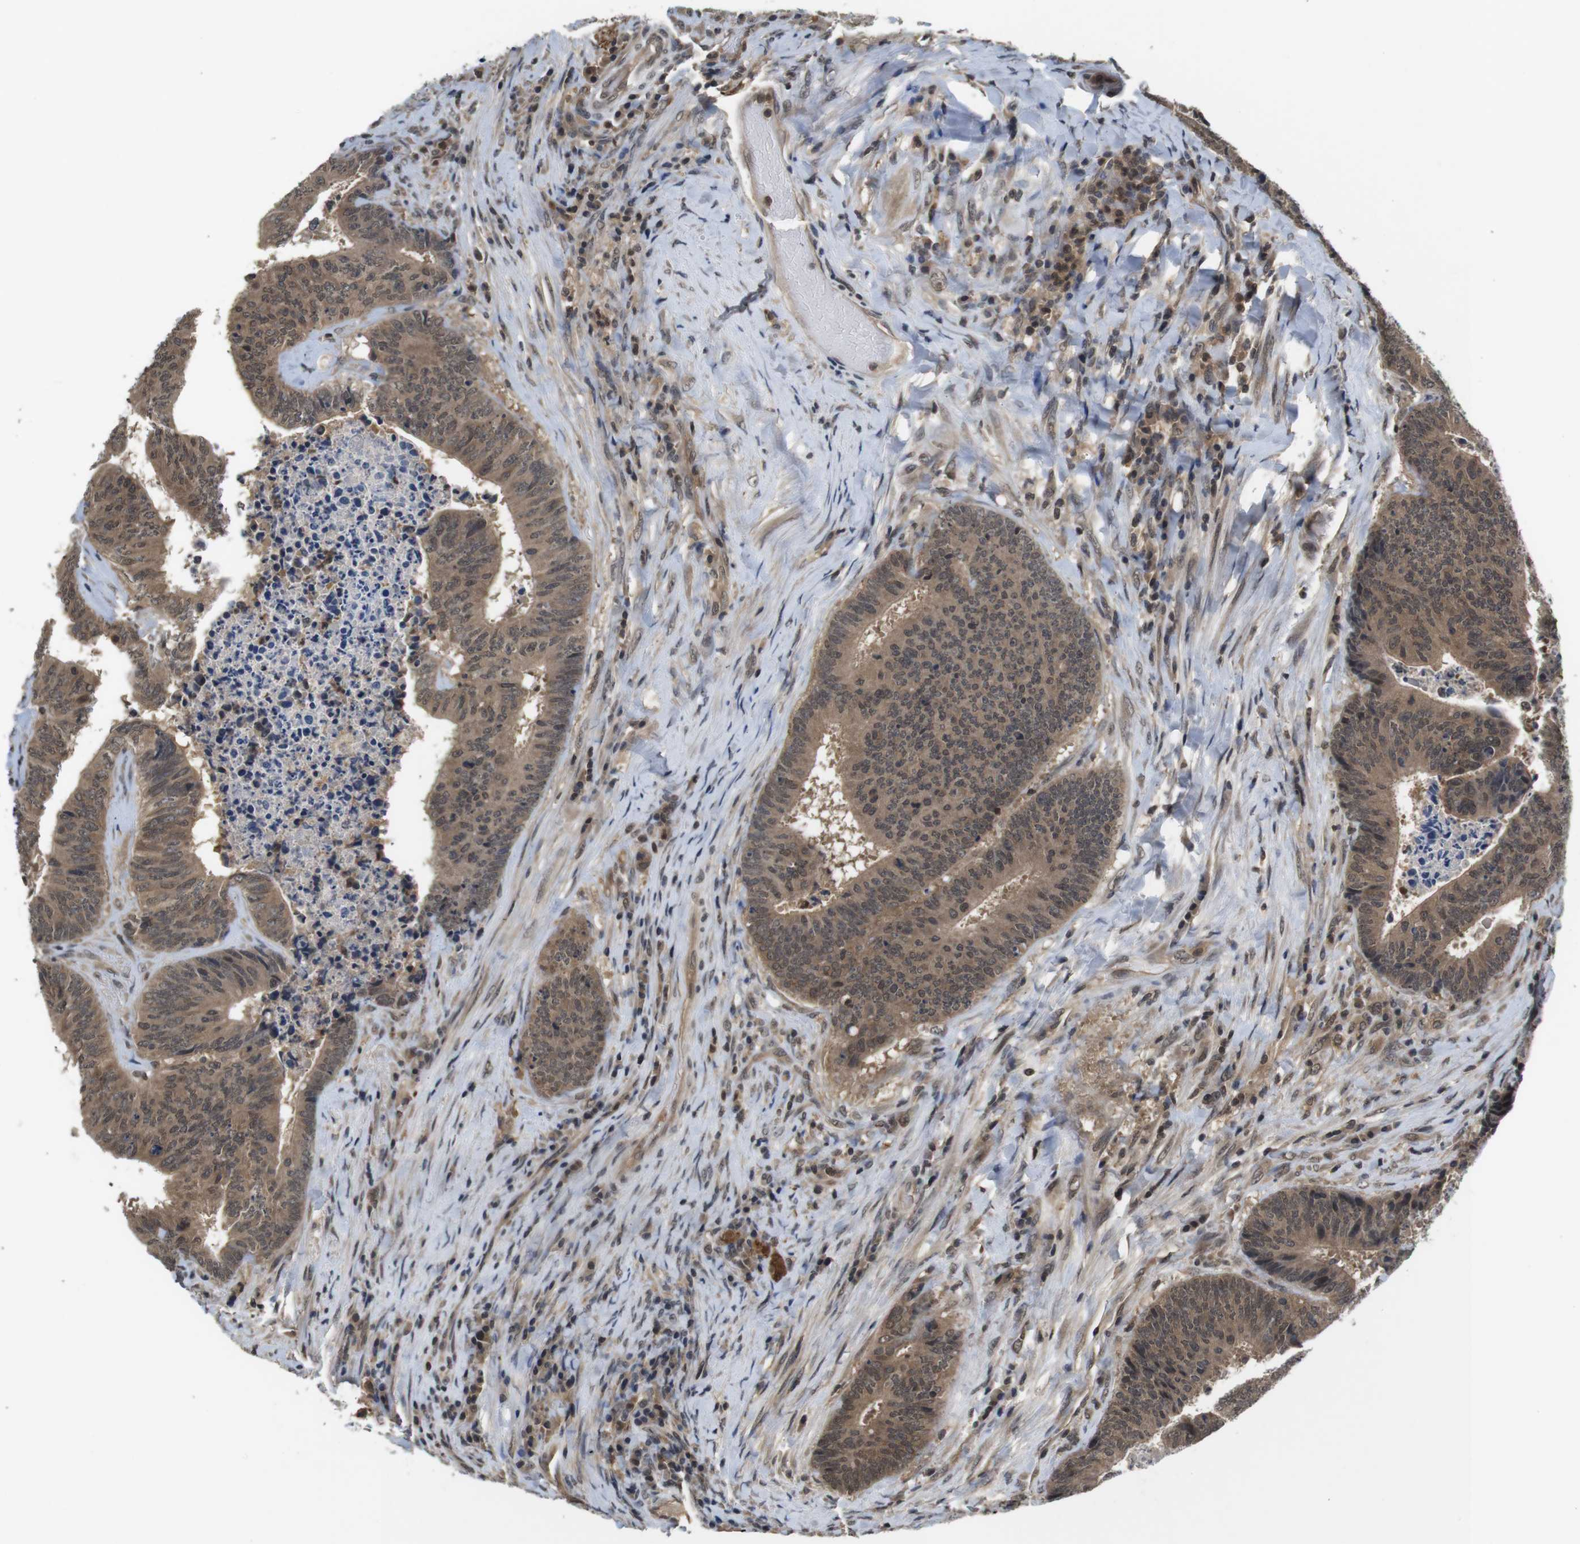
{"staining": {"intensity": "moderate", "quantity": ">75%", "location": "cytoplasmic/membranous,nuclear"}, "tissue": "colorectal cancer", "cell_type": "Tumor cells", "image_type": "cancer", "snomed": [{"axis": "morphology", "description": "Adenocarcinoma, NOS"}, {"axis": "topography", "description": "Rectum"}], "caption": "Brown immunohistochemical staining in colorectal cancer shows moderate cytoplasmic/membranous and nuclear expression in approximately >75% of tumor cells. (DAB IHC, brown staining for protein, blue staining for nuclei).", "gene": "FADD", "patient": {"sex": "male", "age": 72}}